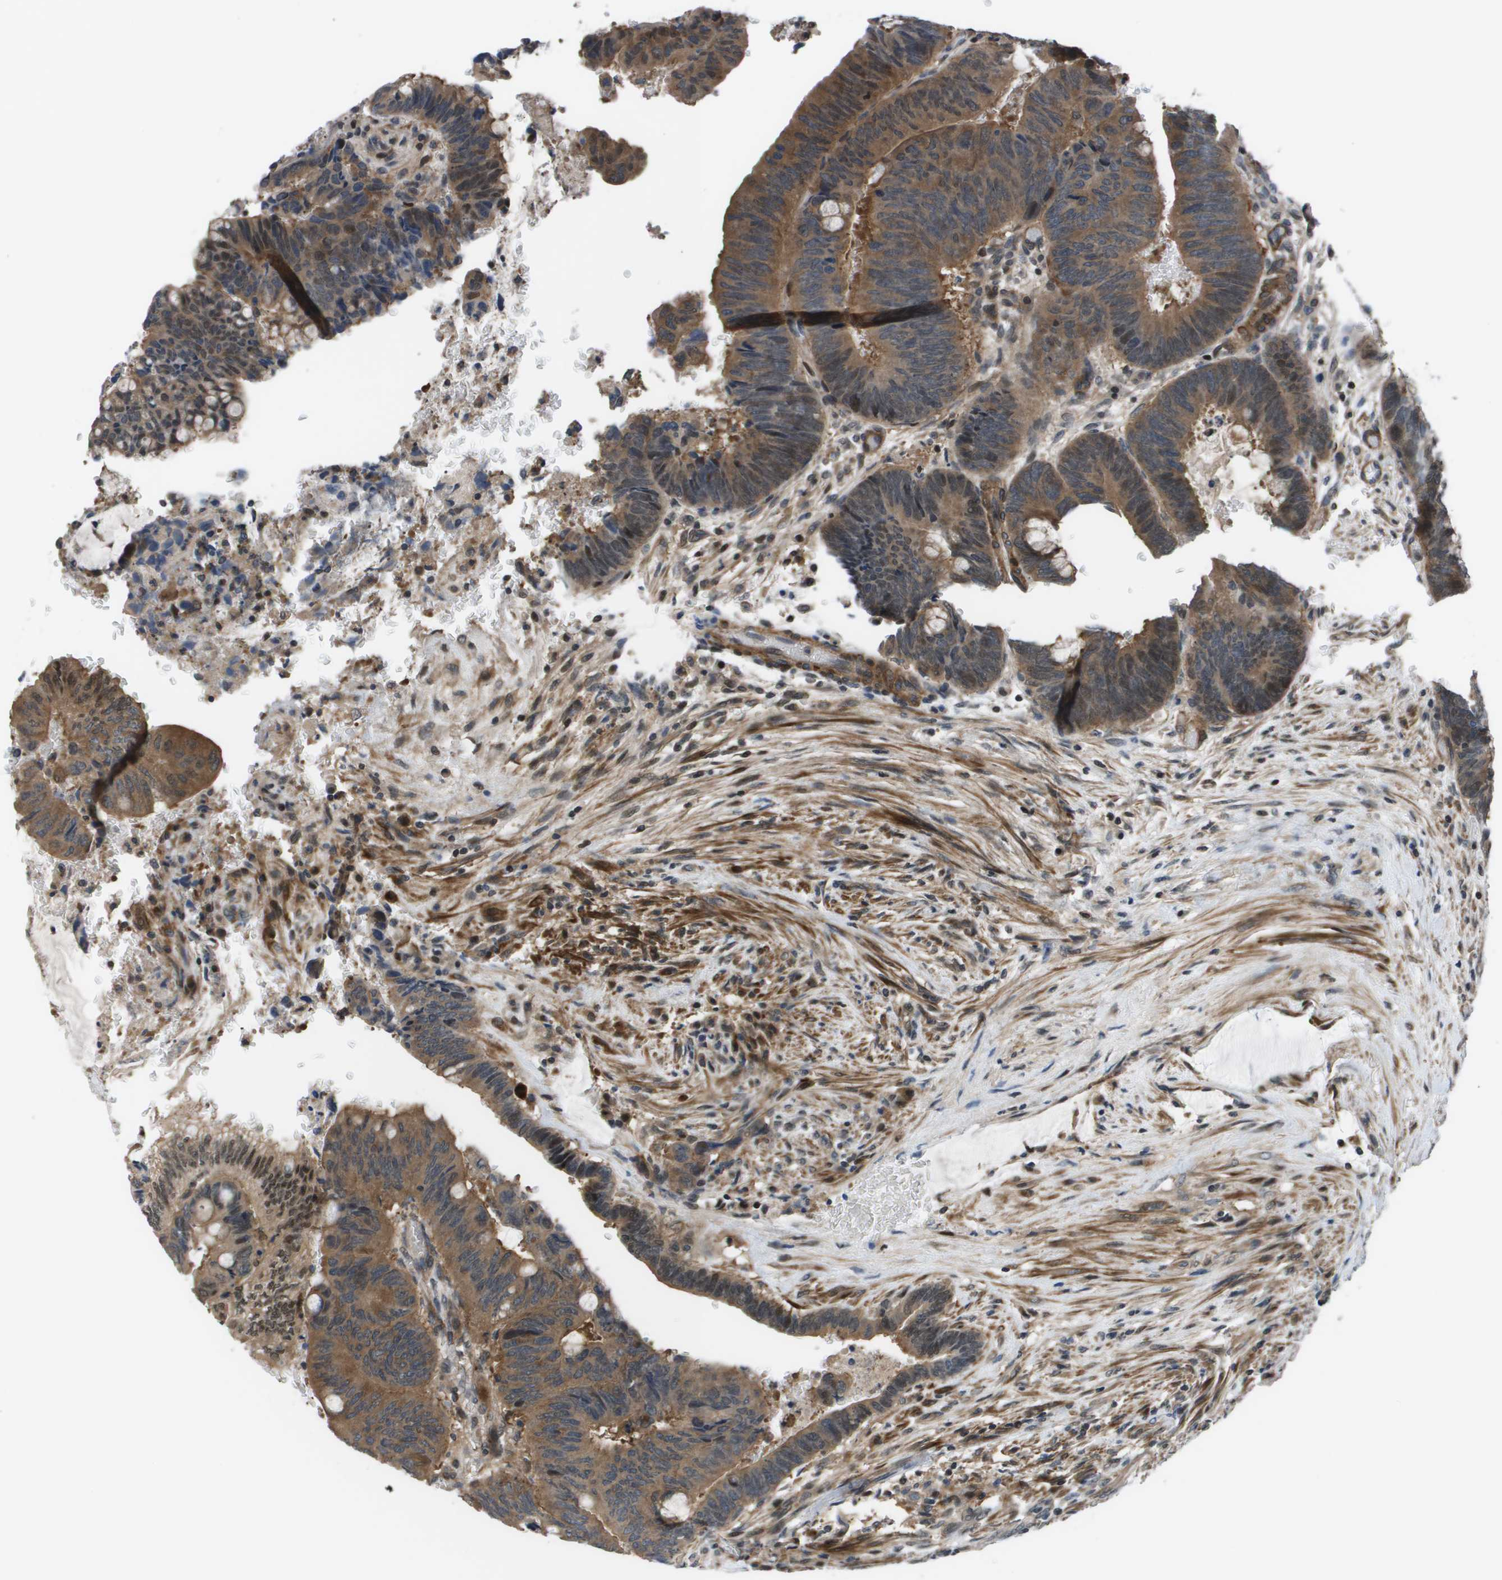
{"staining": {"intensity": "moderate", "quantity": ">75%", "location": "cytoplasmic/membranous,nuclear"}, "tissue": "colorectal cancer", "cell_type": "Tumor cells", "image_type": "cancer", "snomed": [{"axis": "morphology", "description": "Normal tissue, NOS"}, {"axis": "morphology", "description": "Adenocarcinoma, NOS"}, {"axis": "topography", "description": "Rectum"}], "caption": "Brown immunohistochemical staining in human adenocarcinoma (colorectal) reveals moderate cytoplasmic/membranous and nuclear staining in about >75% of tumor cells.", "gene": "ENPP5", "patient": {"sex": "male", "age": 92}}